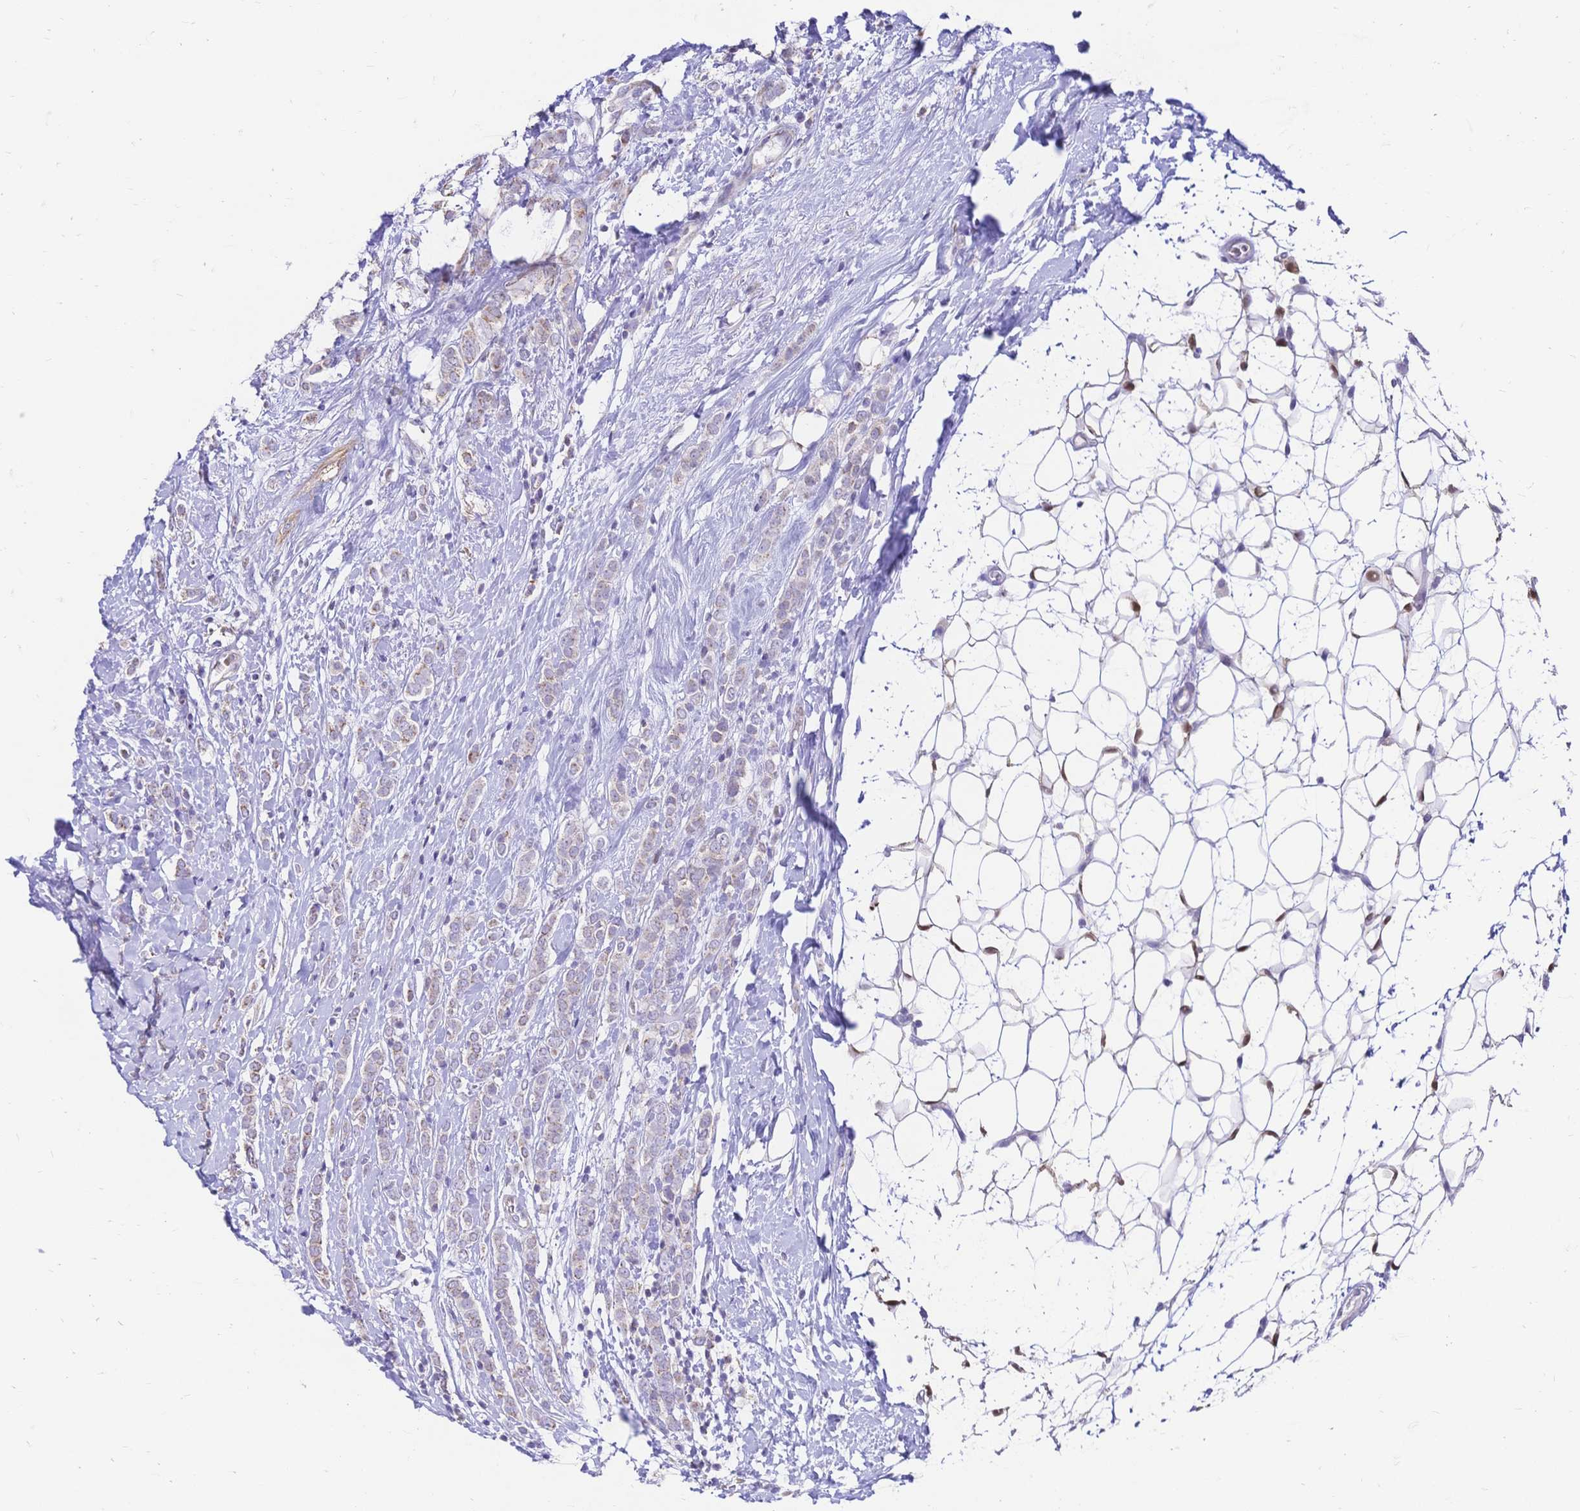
{"staining": {"intensity": "negative", "quantity": "none", "location": "none"}, "tissue": "breast cancer", "cell_type": "Tumor cells", "image_type": "cancer", "snomed": [{"axis": "morphology", "description": "Lobular carcinoma"}, {"axis": "topography", "description": "Breast"}], "caption": "A high-resolution photomicrograph shows IHC staining of lobular carcinoma (breast), which displays no significant positivity in tumor cells.", "gene": "CLEC18B", "patient": {"sex": "female", "age": 49}}